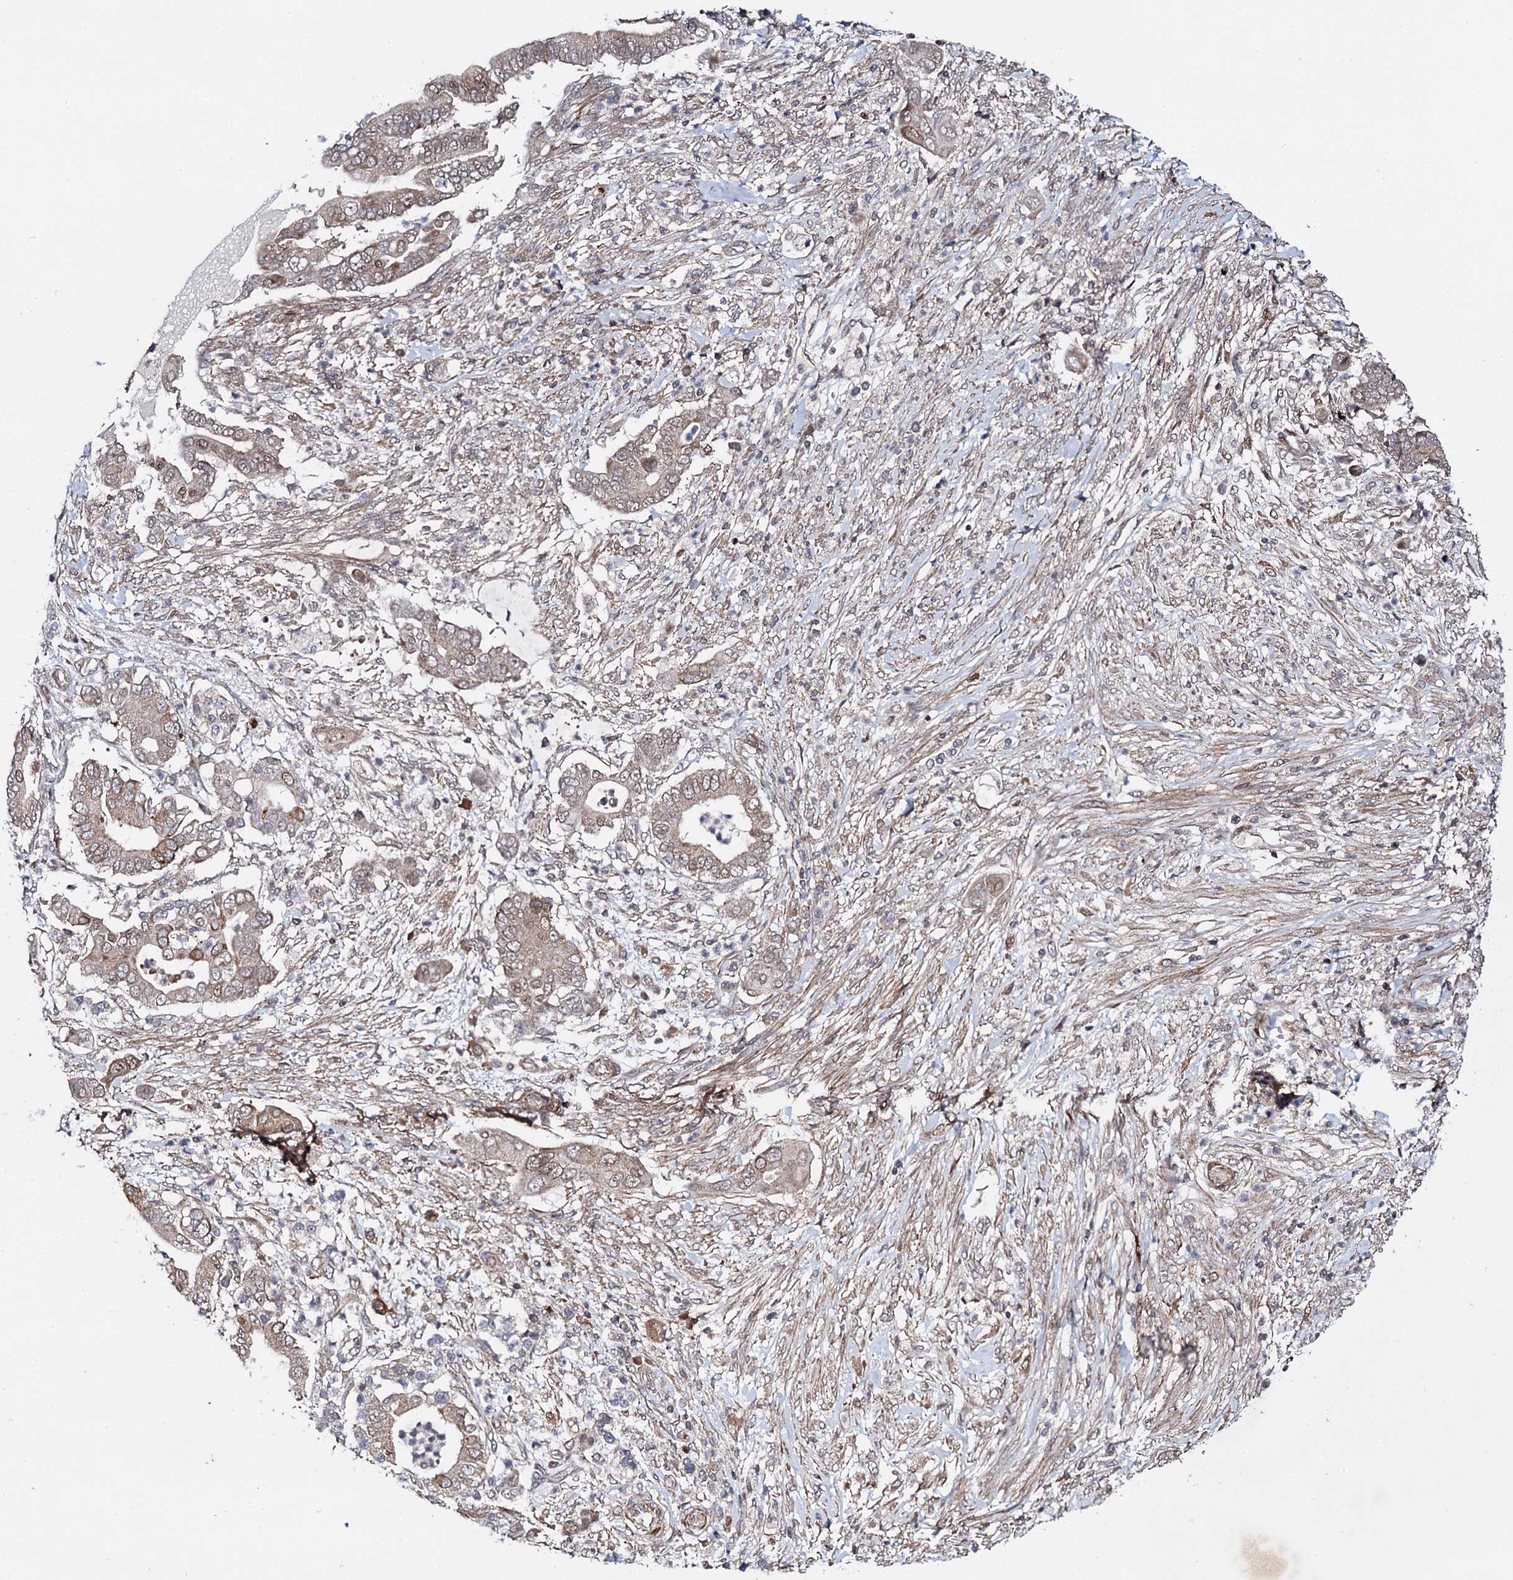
{"staining": {"intensity": "weak", "quantity": "25%-75%", "location": "cytoplasmic/membranous,nuclear"}, "tissue": "pancreatic cancer", "cell_type": "Tumor cells", "image_type": "cancer", "snomed": [{"axis": "morphology", "description": "Adenocarcinoma, NOS"}, {"axis": "topography", "description": "Pancreas"}], "caption": "The image shows immunohistochemical staining of pancreatic cancer. There is weak cytoplasmic/membranous and nuclear staining is appreciated in about 25%-75% of tumor cells.", "gene": "FAM111A", "patient": {"sex": "male", "age": 68}}